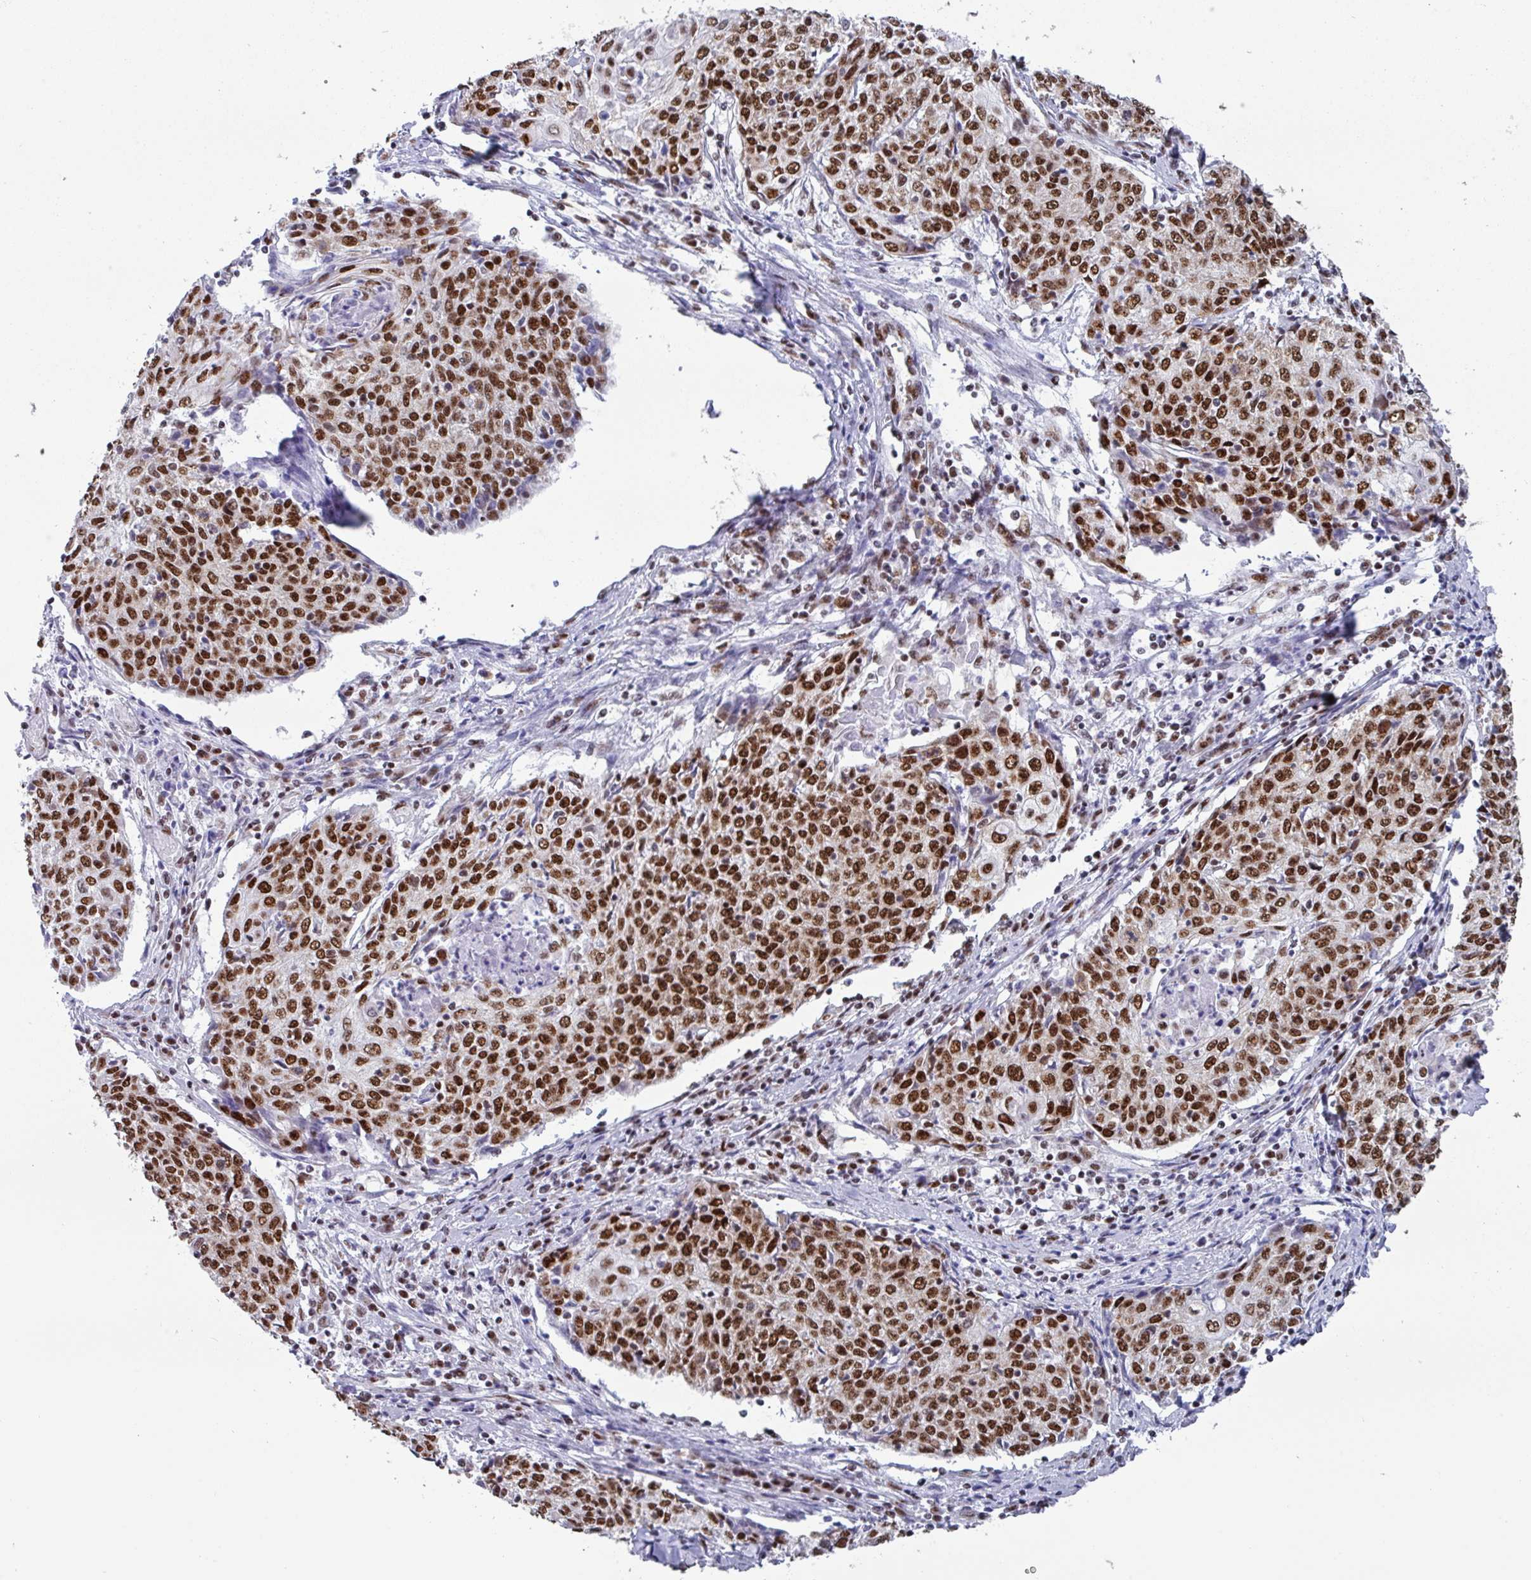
{"staining": {"intensity": "strong", "quantity": ">75%", "location": "nuclear"}, "tissue": "cervical cancer", "cell_type": "Tumor cells", "image_type": "cancer", "snomed": [{"axis": "morphology", "description": "Squamous cell carcinoma, NOS"}, {"axis": "topography", "description": "Cervix"}], "caption": "High-magnification brightfield microscopy of cervical cancer (squamous cell carcinoma) stained with DAB (brown) and counterstained with hematoxylin (blue). tumor cells exhibit strong nuclear positivity is identified in about>75% of cells.", "gene": "PUF60", "patient": {"sex": "female", "age": 48}}